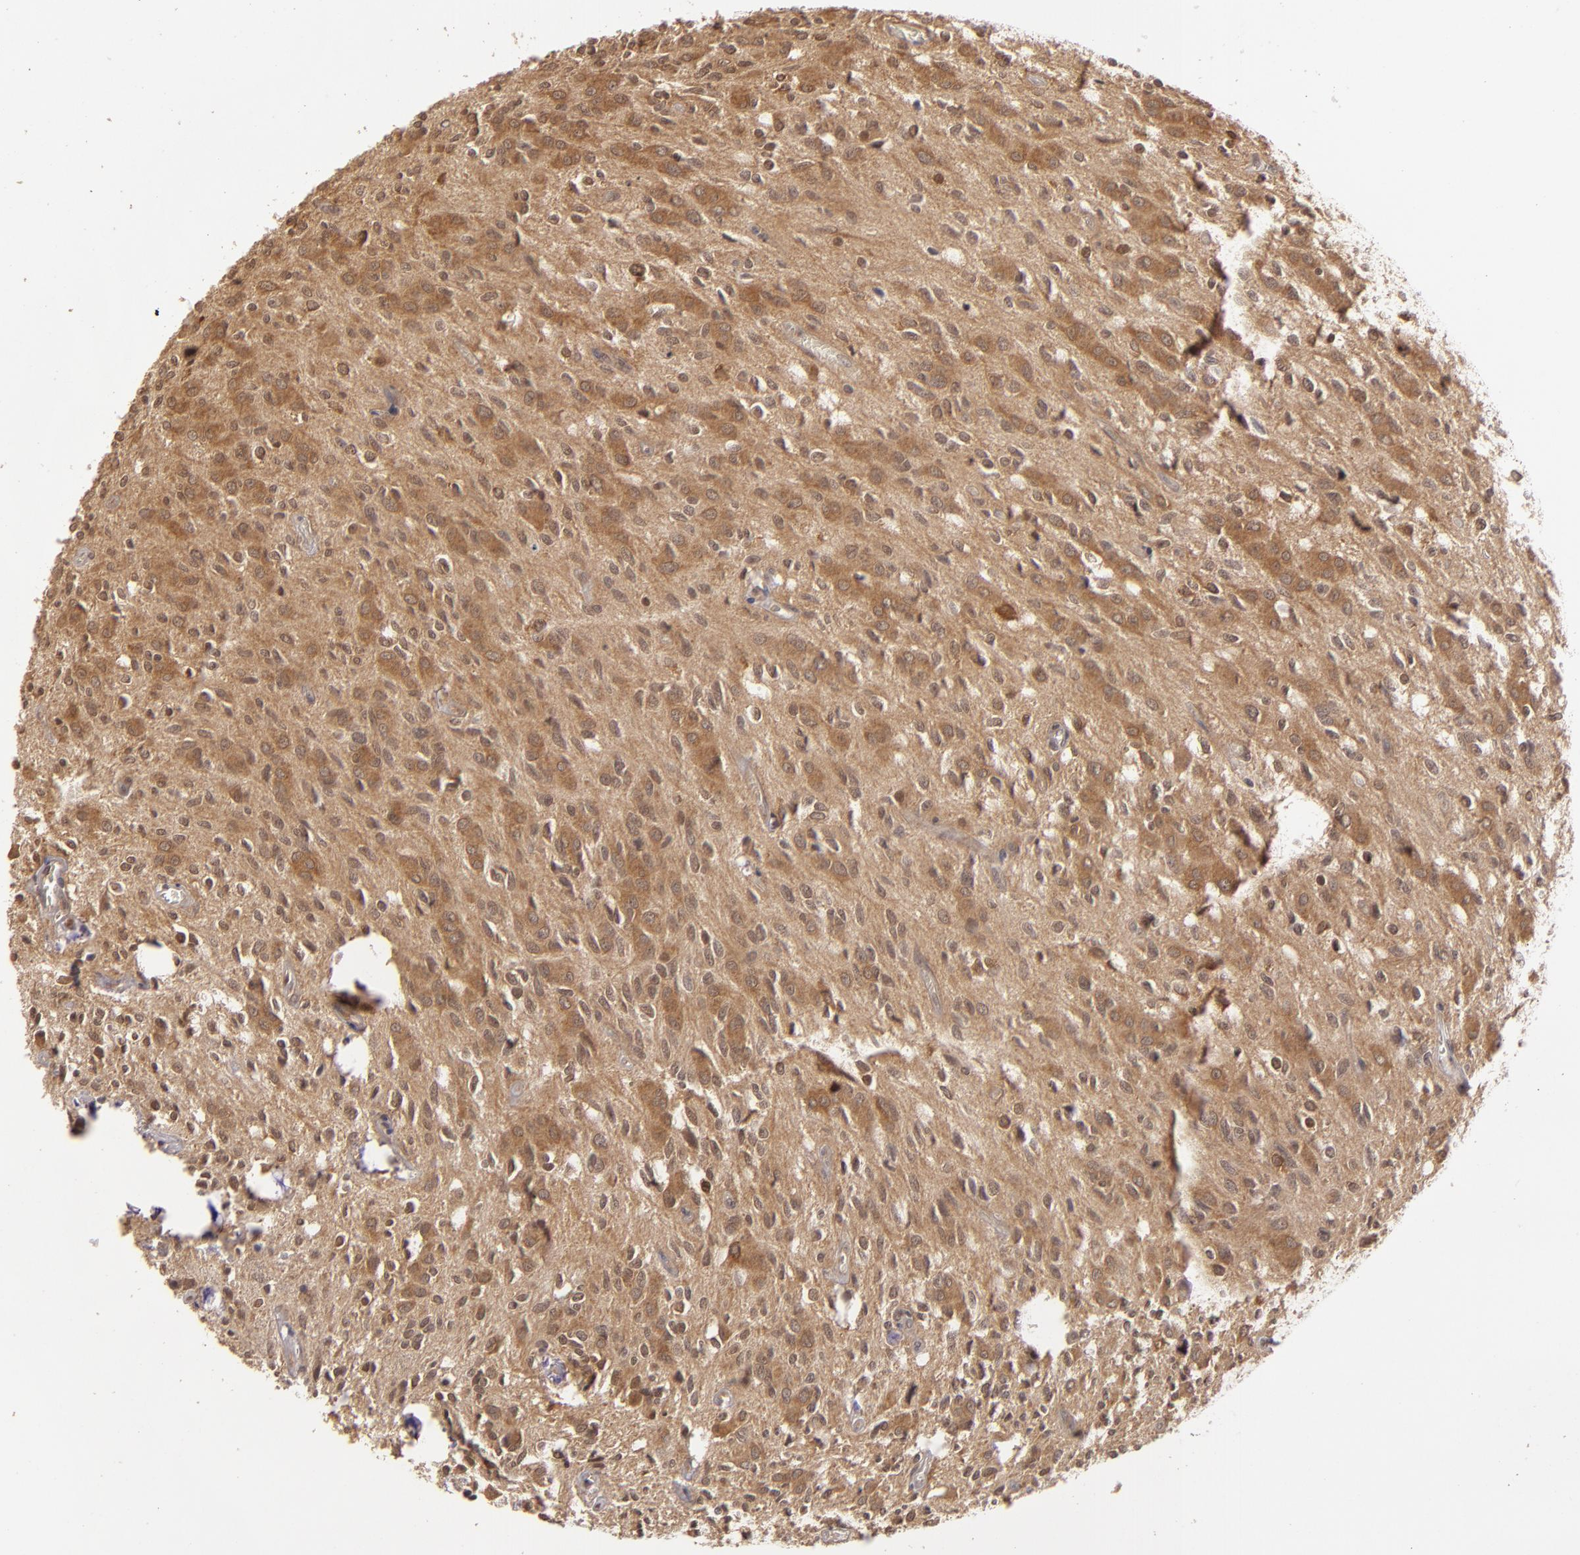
{"staining": {"intensity": "moderate", "quantity": ">75%", "location": "cytoplasmic/membranous"}, "tissue": "glioma", "cell_type": "Tumor cells", "image_type": "cancer", "snomed": [{"axis": "morphology", "description": "Glioma, malignant, Low grade"}, {"axis": "topography", "description": "Brain"}], "caption": "IHC micrograph of neoplastic tissue: malignant glioma (low-grade) stained using IHC displays medium levels of moderate protein expression localized specifically in the cytoplasmic/membranous of tumor cells, appearing as a cytoplasmic/membranous brown color.", "gene": "MAPK3", "patient": {"sex": "female", "age": 15}}